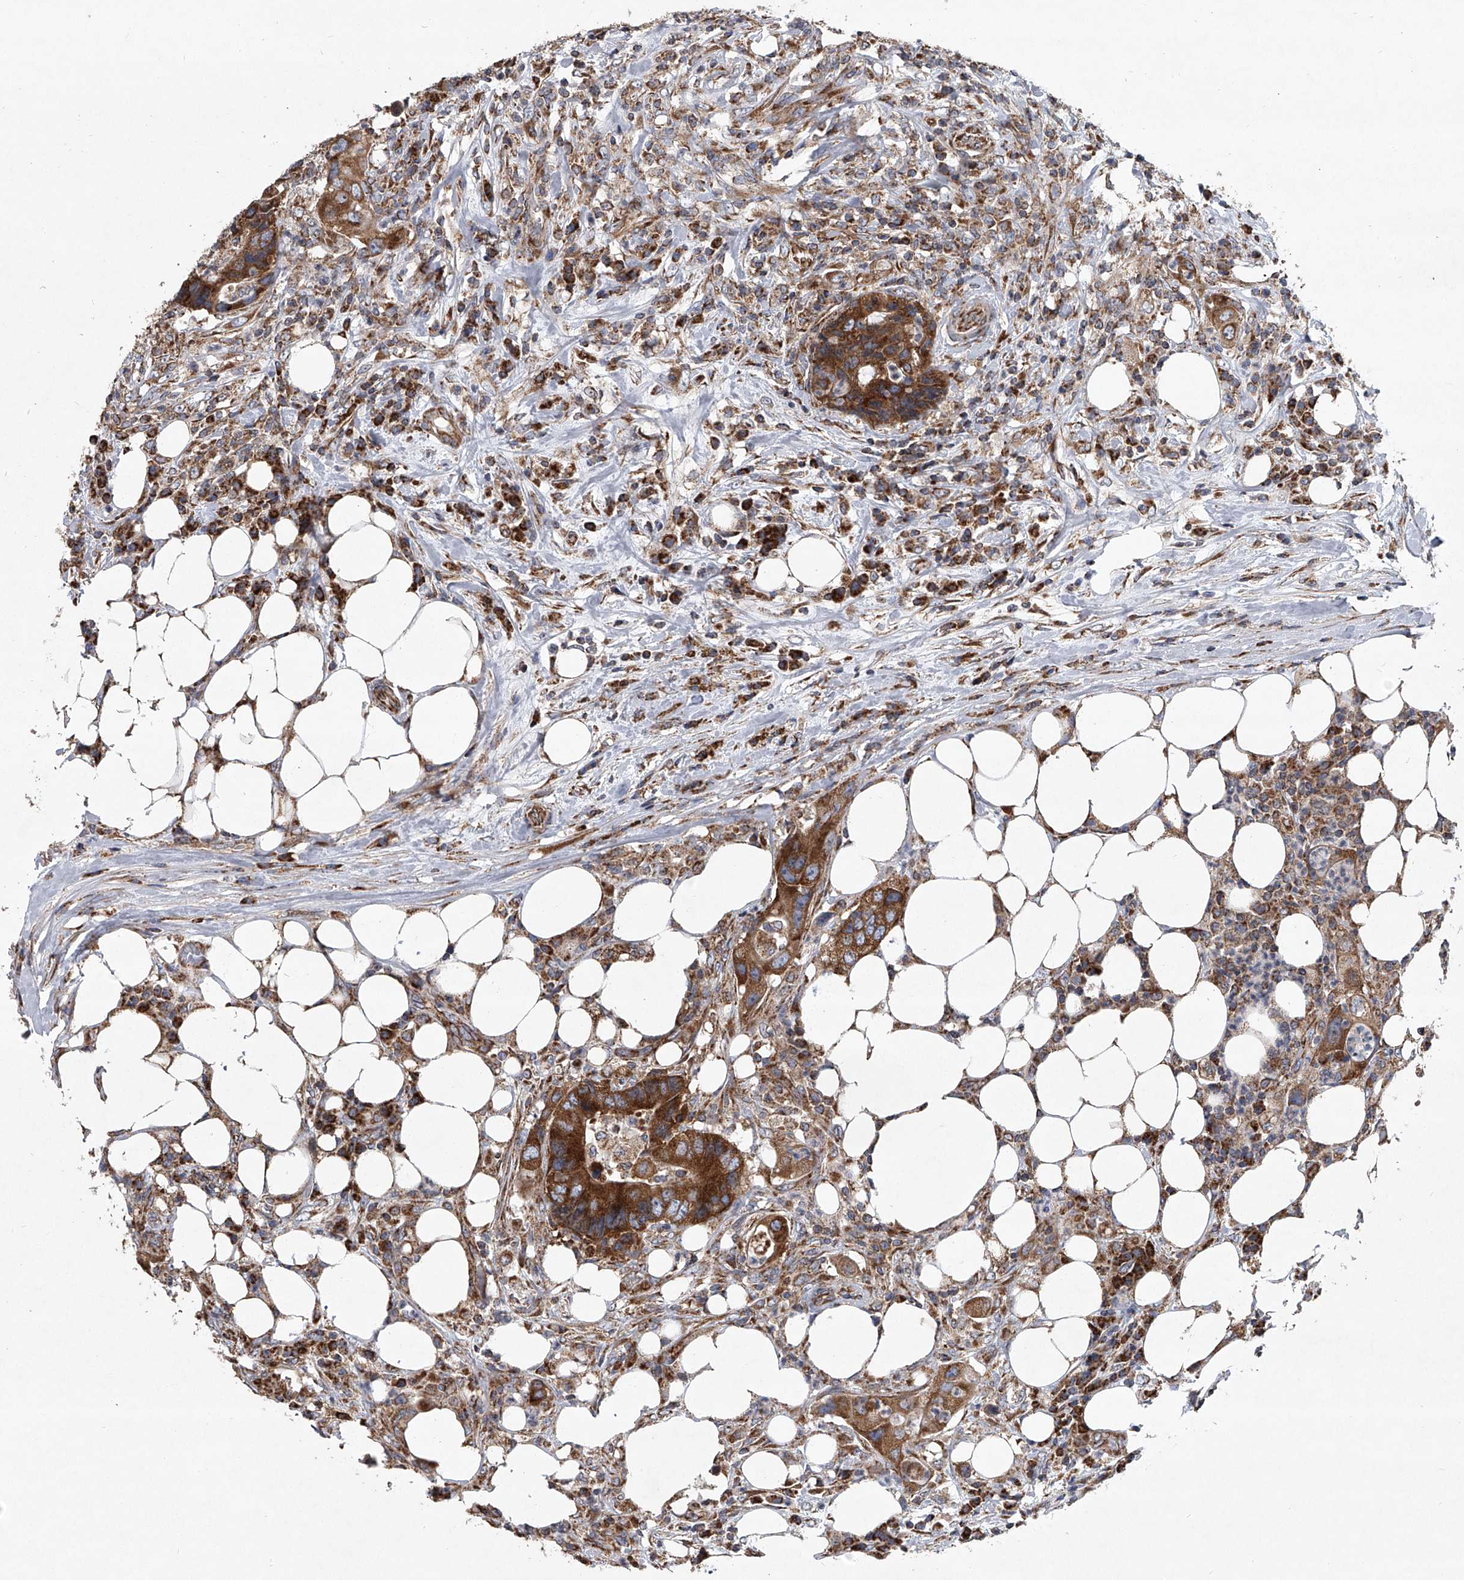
{"staining": {"intensity": "moderate", "quantity": ">75%", "location": "cytoplasmic/membranous"}, "tissue": "colorectal cancer", "cell_type": "Tumor cells", "image_type": "cancer", "snomed": [{"axis": "morphology", "description": "Adenocarcinoma, NOS"}, {"axis": "topography", "description": "Colon"}], "caption": "Immunohistochemical staining of human colorectal cancer shows medium levels of moderate cytoplasmic/membranous protein positivity in approximately >75% of tumor cells.", "gene": "ZC3H15", "patient": {"sex": "male", "age": 71}}